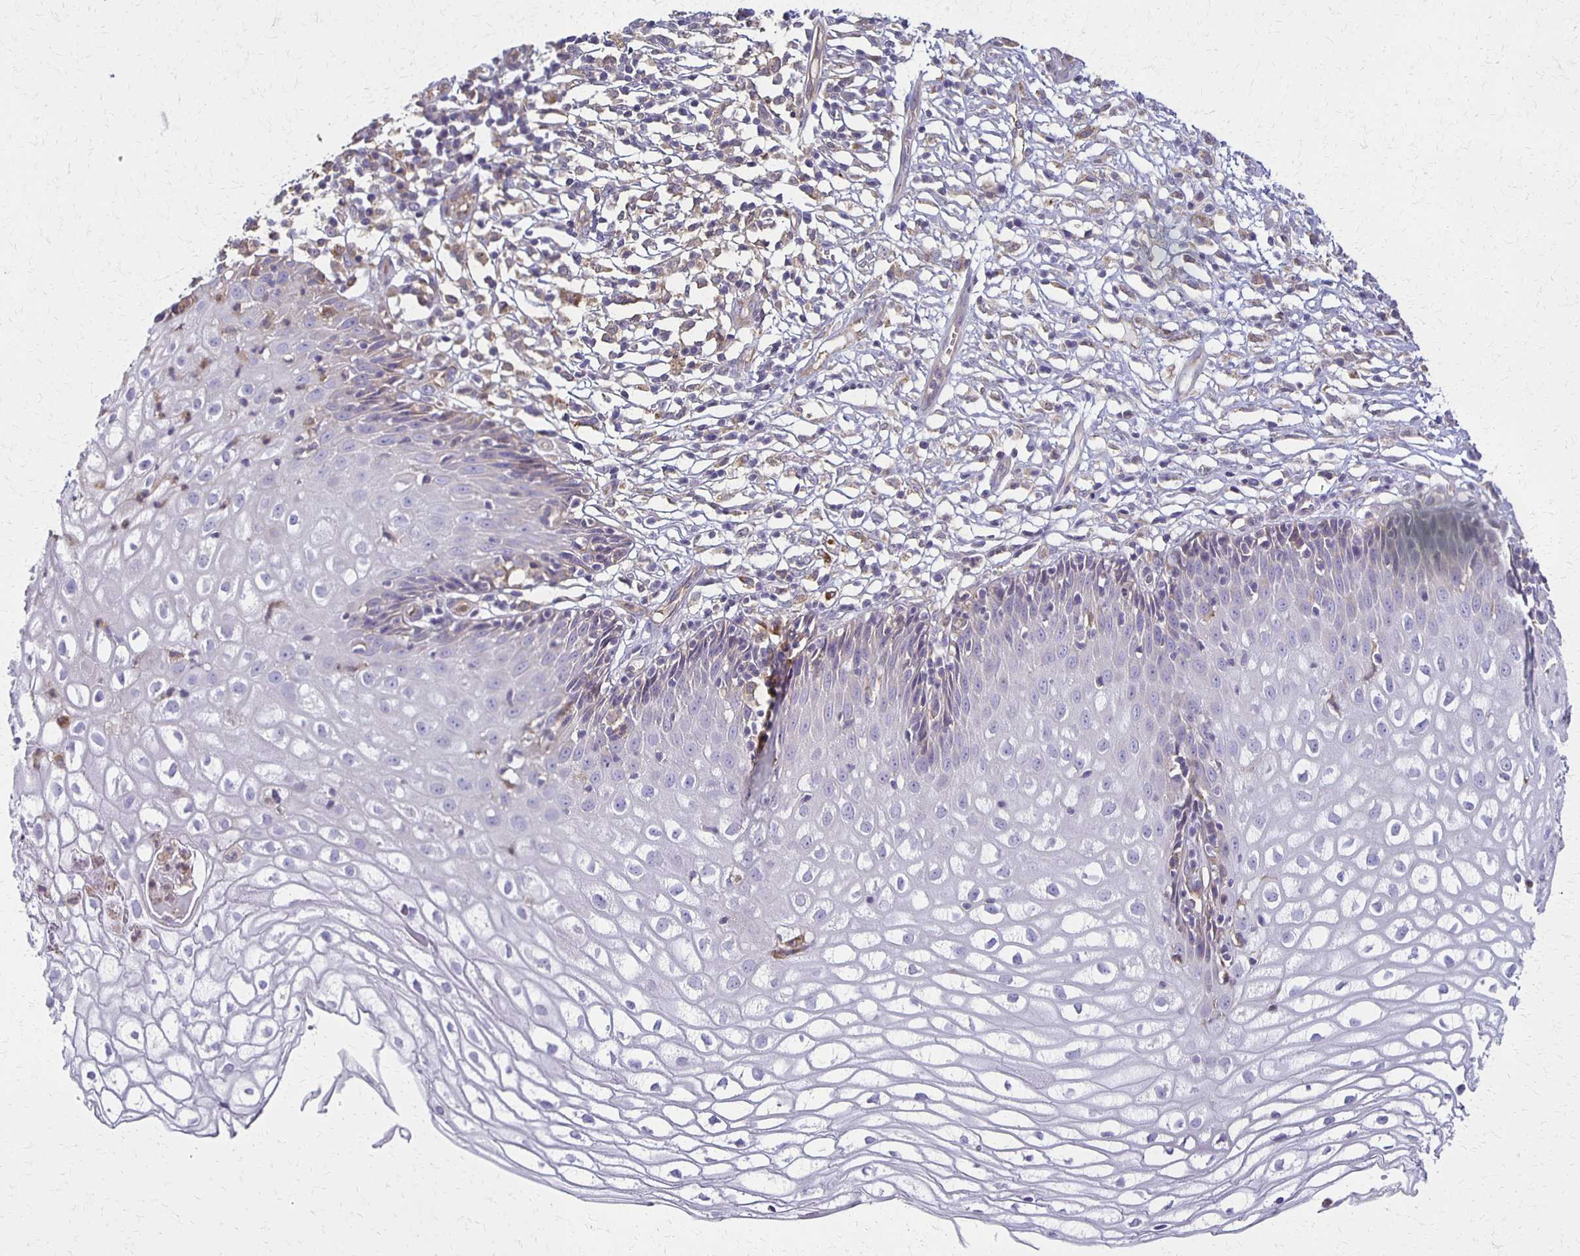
{"staining": {"intensity": "negative", "quantity": "none", "location": "none"}, "tissue": "cervix", "cell_type": "Glandular cells", "image_type": "normal", "snomed": [{"axis": "morphology", "description": "Normal tissue, NOS"}, {"axis": "topography", "description": "Cervix"}], "caption": "DAB (3,3'-diaminobenzidine) immunohistochemical staining of normal human cervix reveals no significant staining in glandular cells. Brightfield microscopy of IHC stained with DAB (brown) and hematoxylin (blue), captured at high magnification.", "gene": "GPX4", "patient": {"sex": "female", "age": 36}}